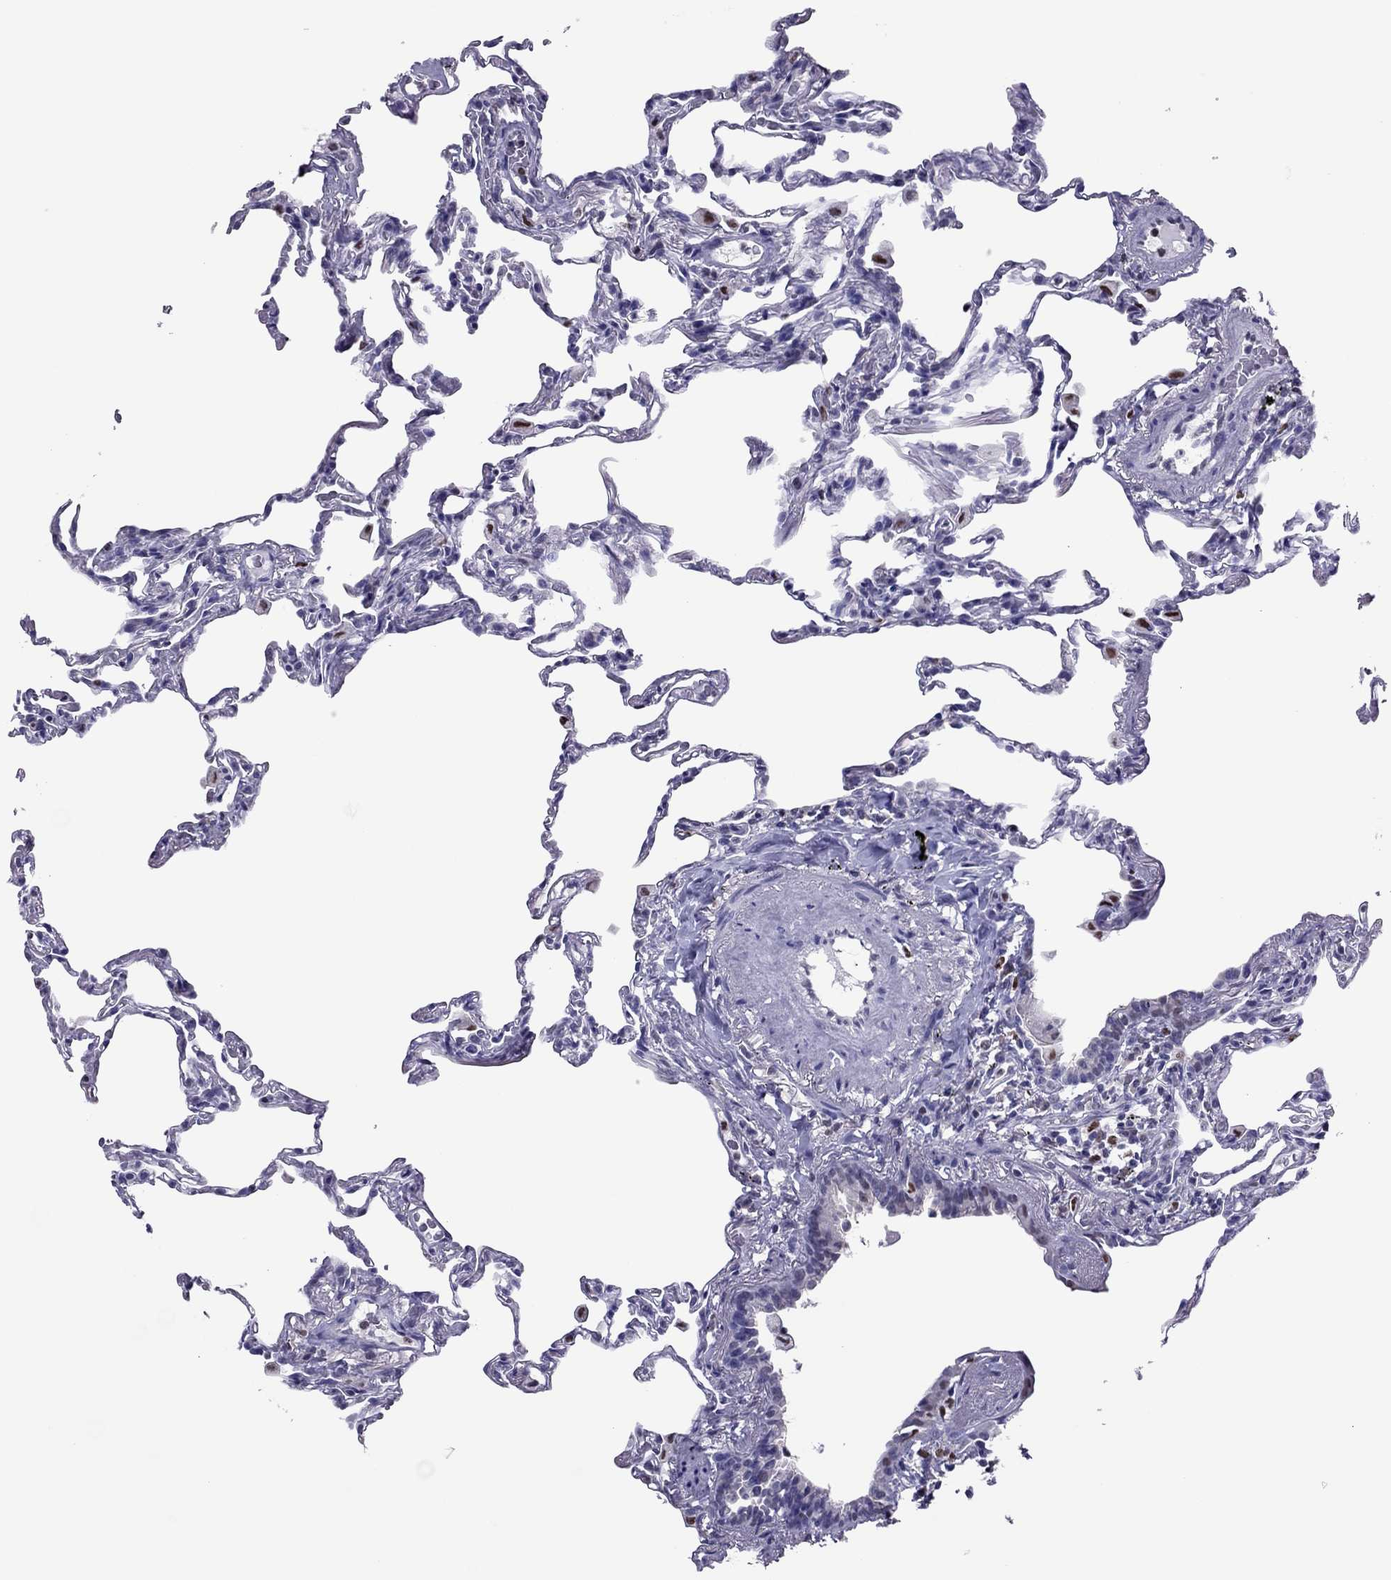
{"staining": {"intensity": "negative", "quantity": "none", "location": "none"}, "tissue": "lung", "cell_type": "Alveolar cells", "image_type": "normal", "snomed": [{"axis": "morphology", "description": "Normal tissue, NOS"}, {"axis": "topography", "description": "Lung"}], "caption": "IHC histopathology image of normal lung: lung stained with DAB exhibits no significant protein expression in alveolar cells.", "gene": "SPINT3", "patient": {"sex": "female", "age": 57}}